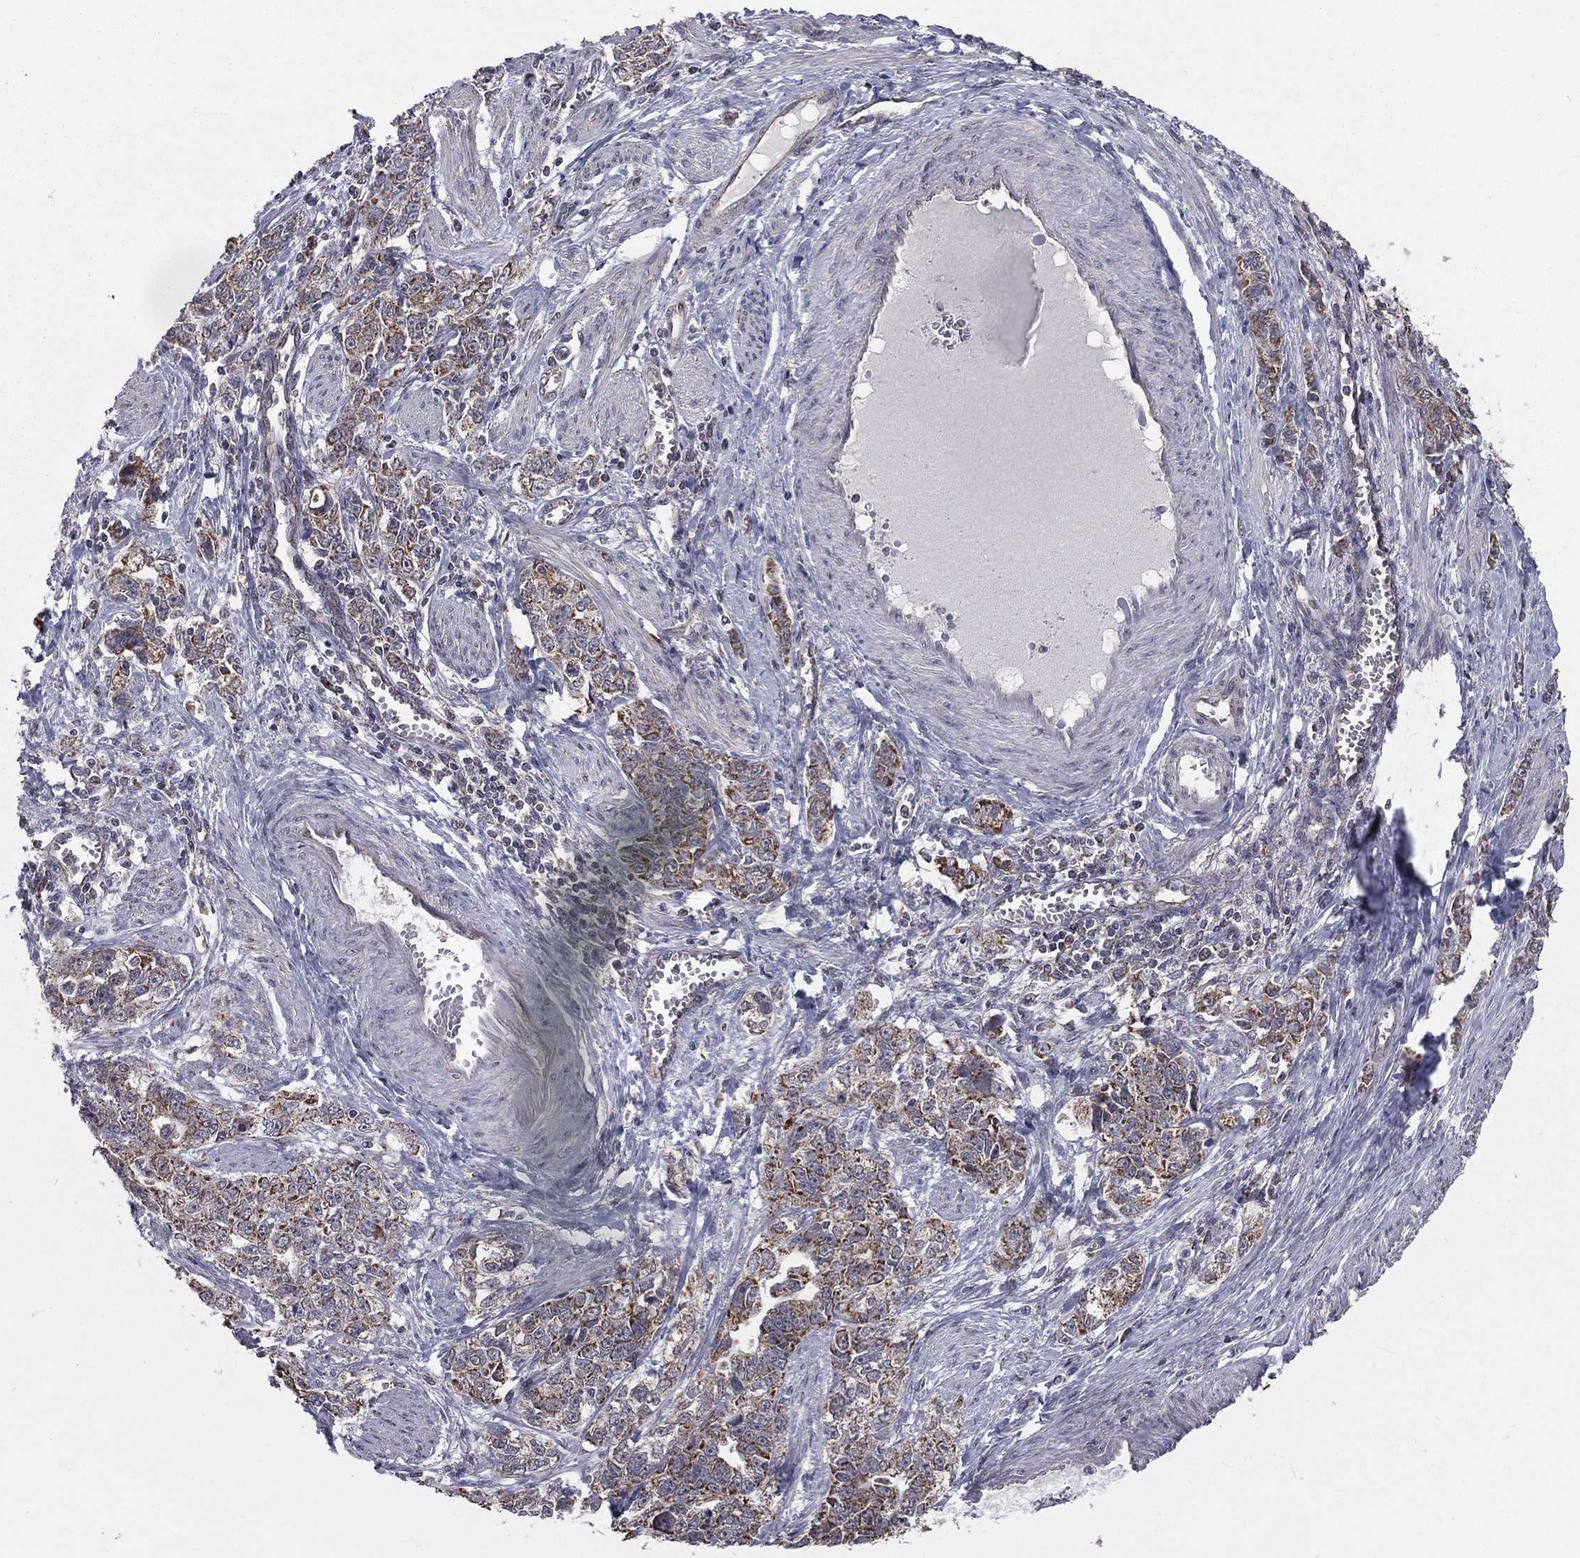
{"staining": {"intensity": "moderate", "quantity": "25%-75%", "location": "cytoplasmic/membranous"}, "tissue": "ovarian cancer", "cell_type": "Tumor cells", "image_type": "cancer", "snomed": [{"axis": "morphology", "description": "Cystadenocarcinoma, serous, NOS"}, {"axis": "topography", "description": "Ovary"}], "caption": "The micrograph demonstrates immunohistochemical staining of ovarian serous cystadenocarcinoma. There is moderate cytoplasmic/membranous positivity is appreciated in about 25%-75% of tumor cells.", "gene": "MRPL46", "patient": {"sex": "female", "age": 51}}